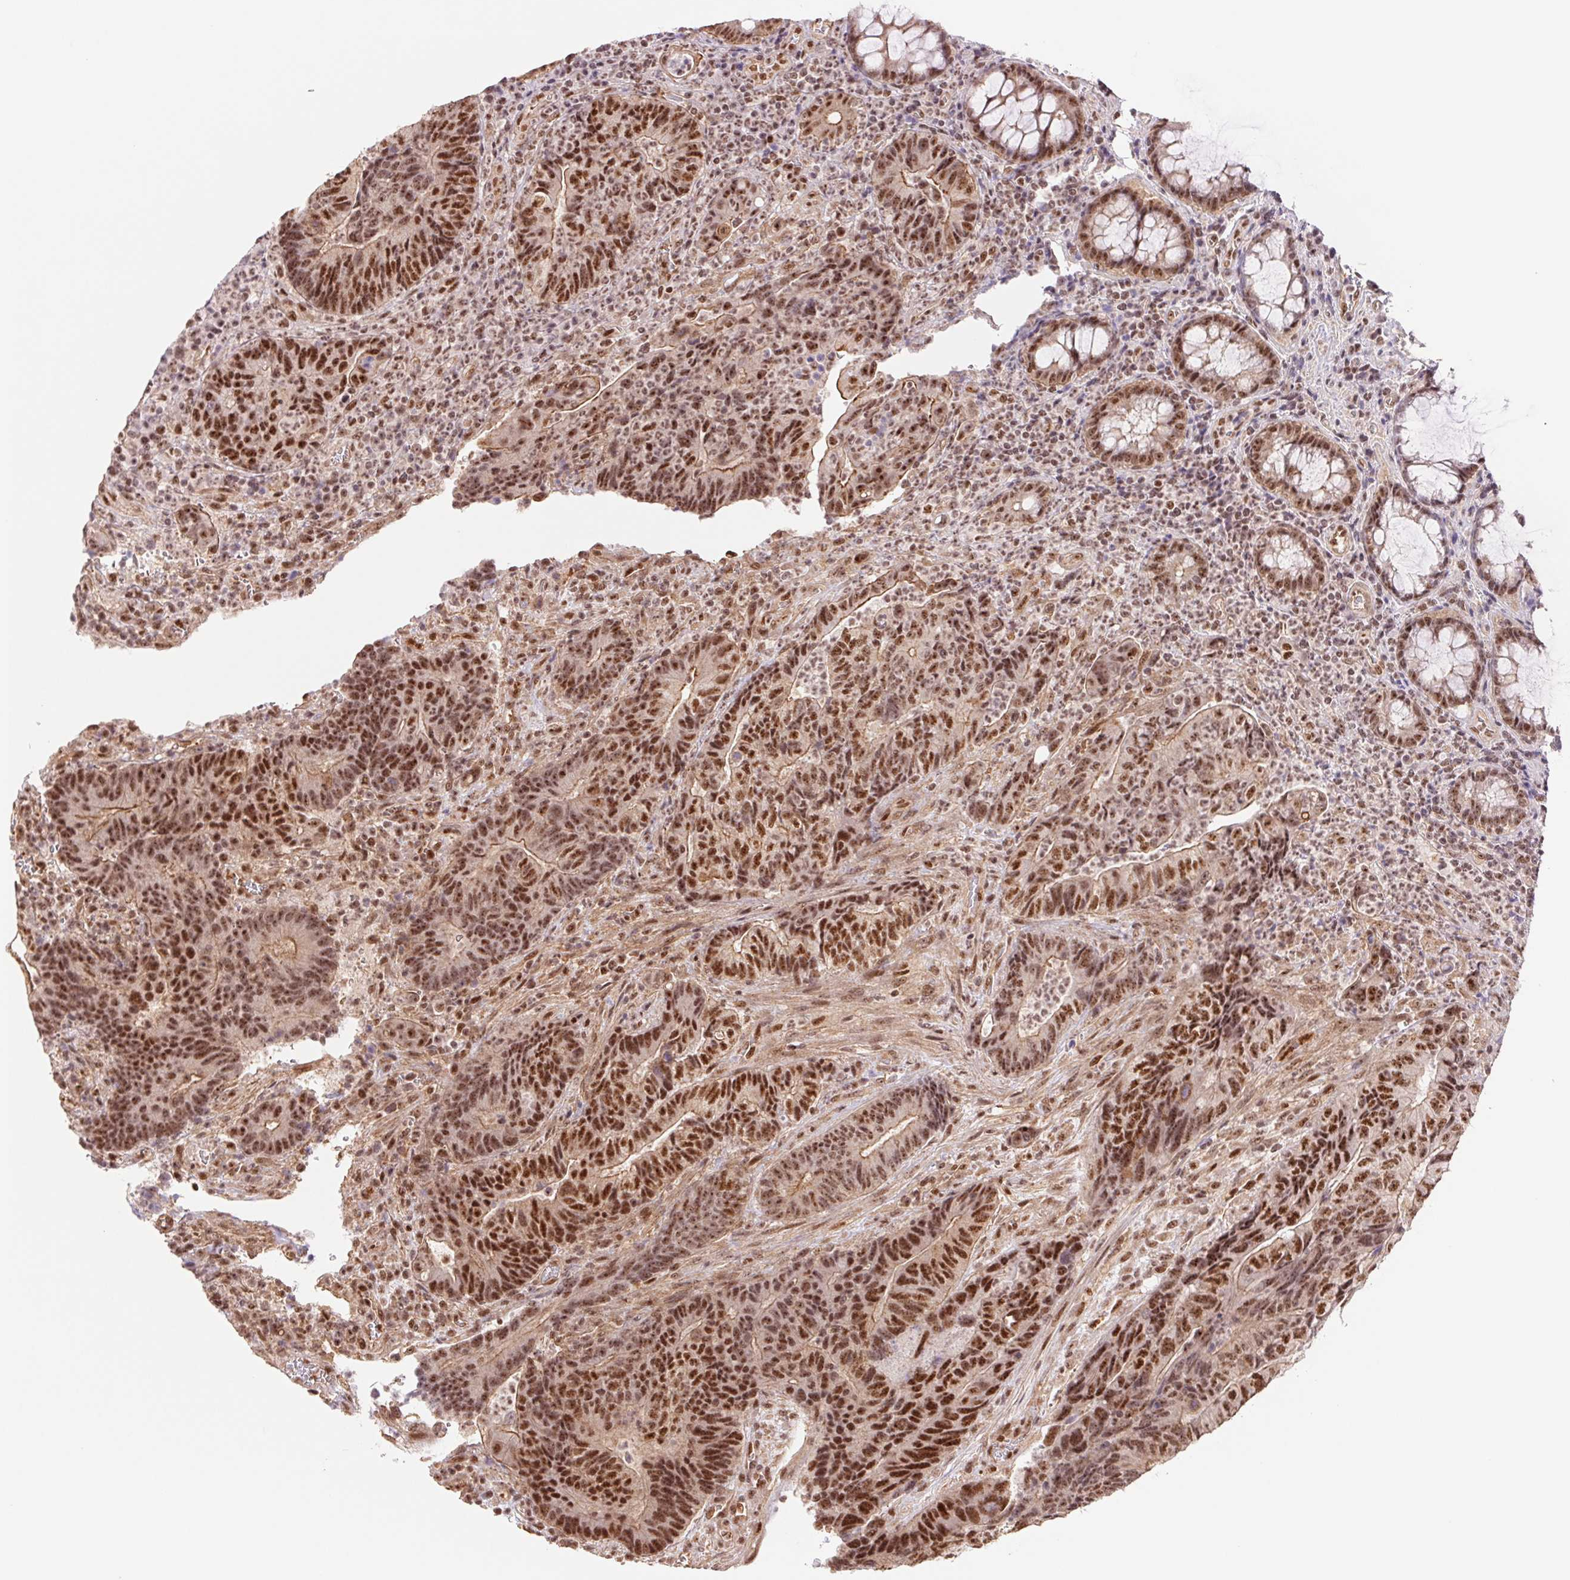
{"staining": {"intensity": "strong", "quantity": ">75%", "location": "nuclear"}, "tissue": "colorectal cancer", "cell_type": "Tumor cells", "image_type": "cancer", "snomed": [{"axis": "morphology", "description": "Normal tissue, NOS"}, {"axis": "morphology", "description": "Adenocarcinoma, NOS"}, {"axis": "topography", "description": "Colon"}], "caption": "Immunohistochemical staining of colorectal adenocarcinoma exhibits strong nuclear protein positivity in approximately >75% of tumor cells.", "gene": "CWC25", "patient": {"sex": "female", "age": 48}}